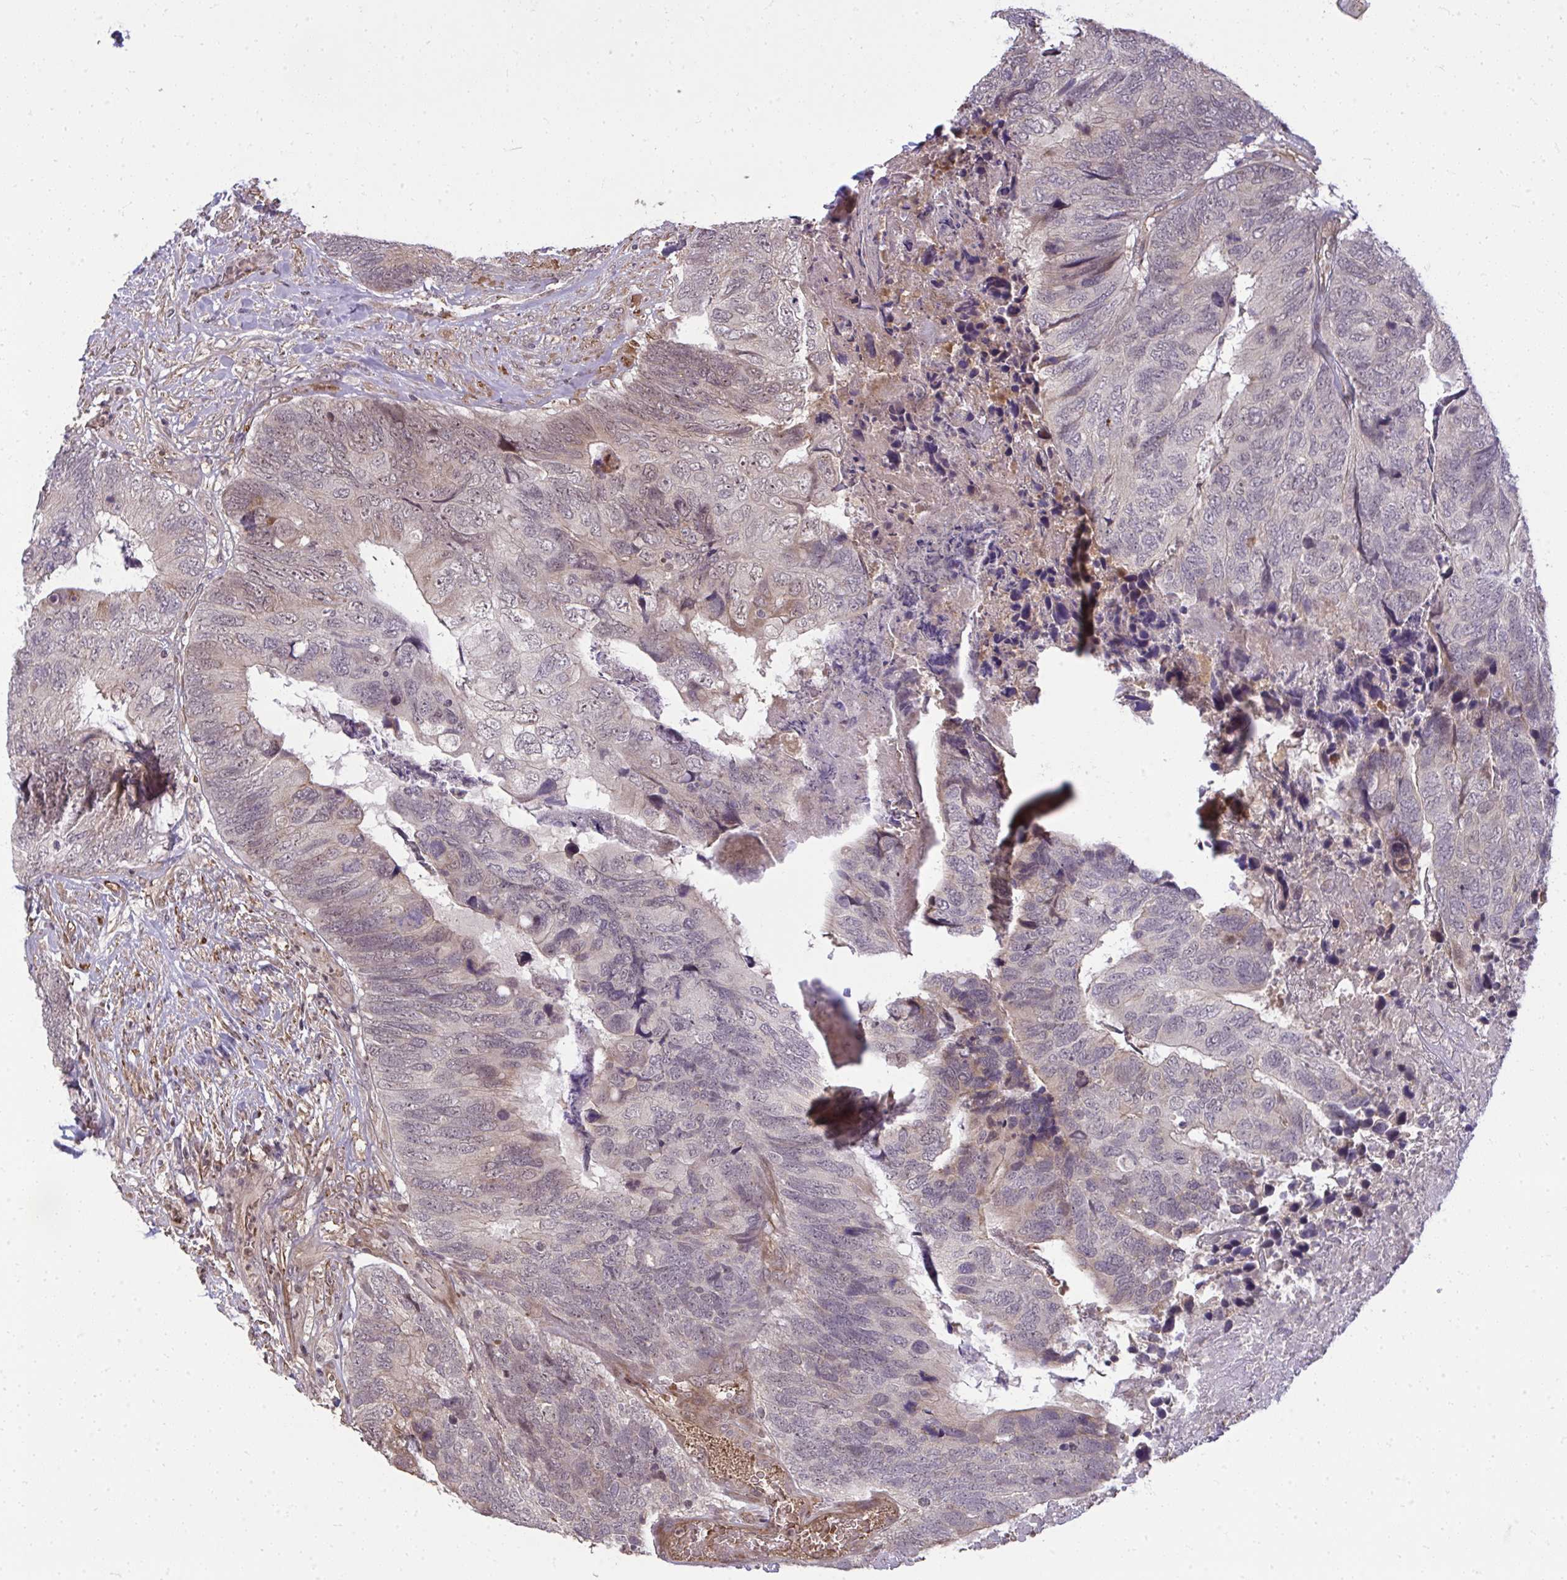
{"staining": {"intensity": "moderate", "quantity": "25%-75%", "location": "nuclear"}, "tissue": "breast cancer", "cell_type": "Tumor cells", "image_type": "cancer", "snomed": [{"axis": "morphology", "description": "Lobular carcinoma"}, {"axis": "topography", "description": "Breast"}], "caption": "This is an image of immunohistochemistry staining of breast cancer, which shows moderate expression in the nuclear of tumor cells.", "gene": "ZSCAN9", "patient": {"sex": "female", "age": 59}}